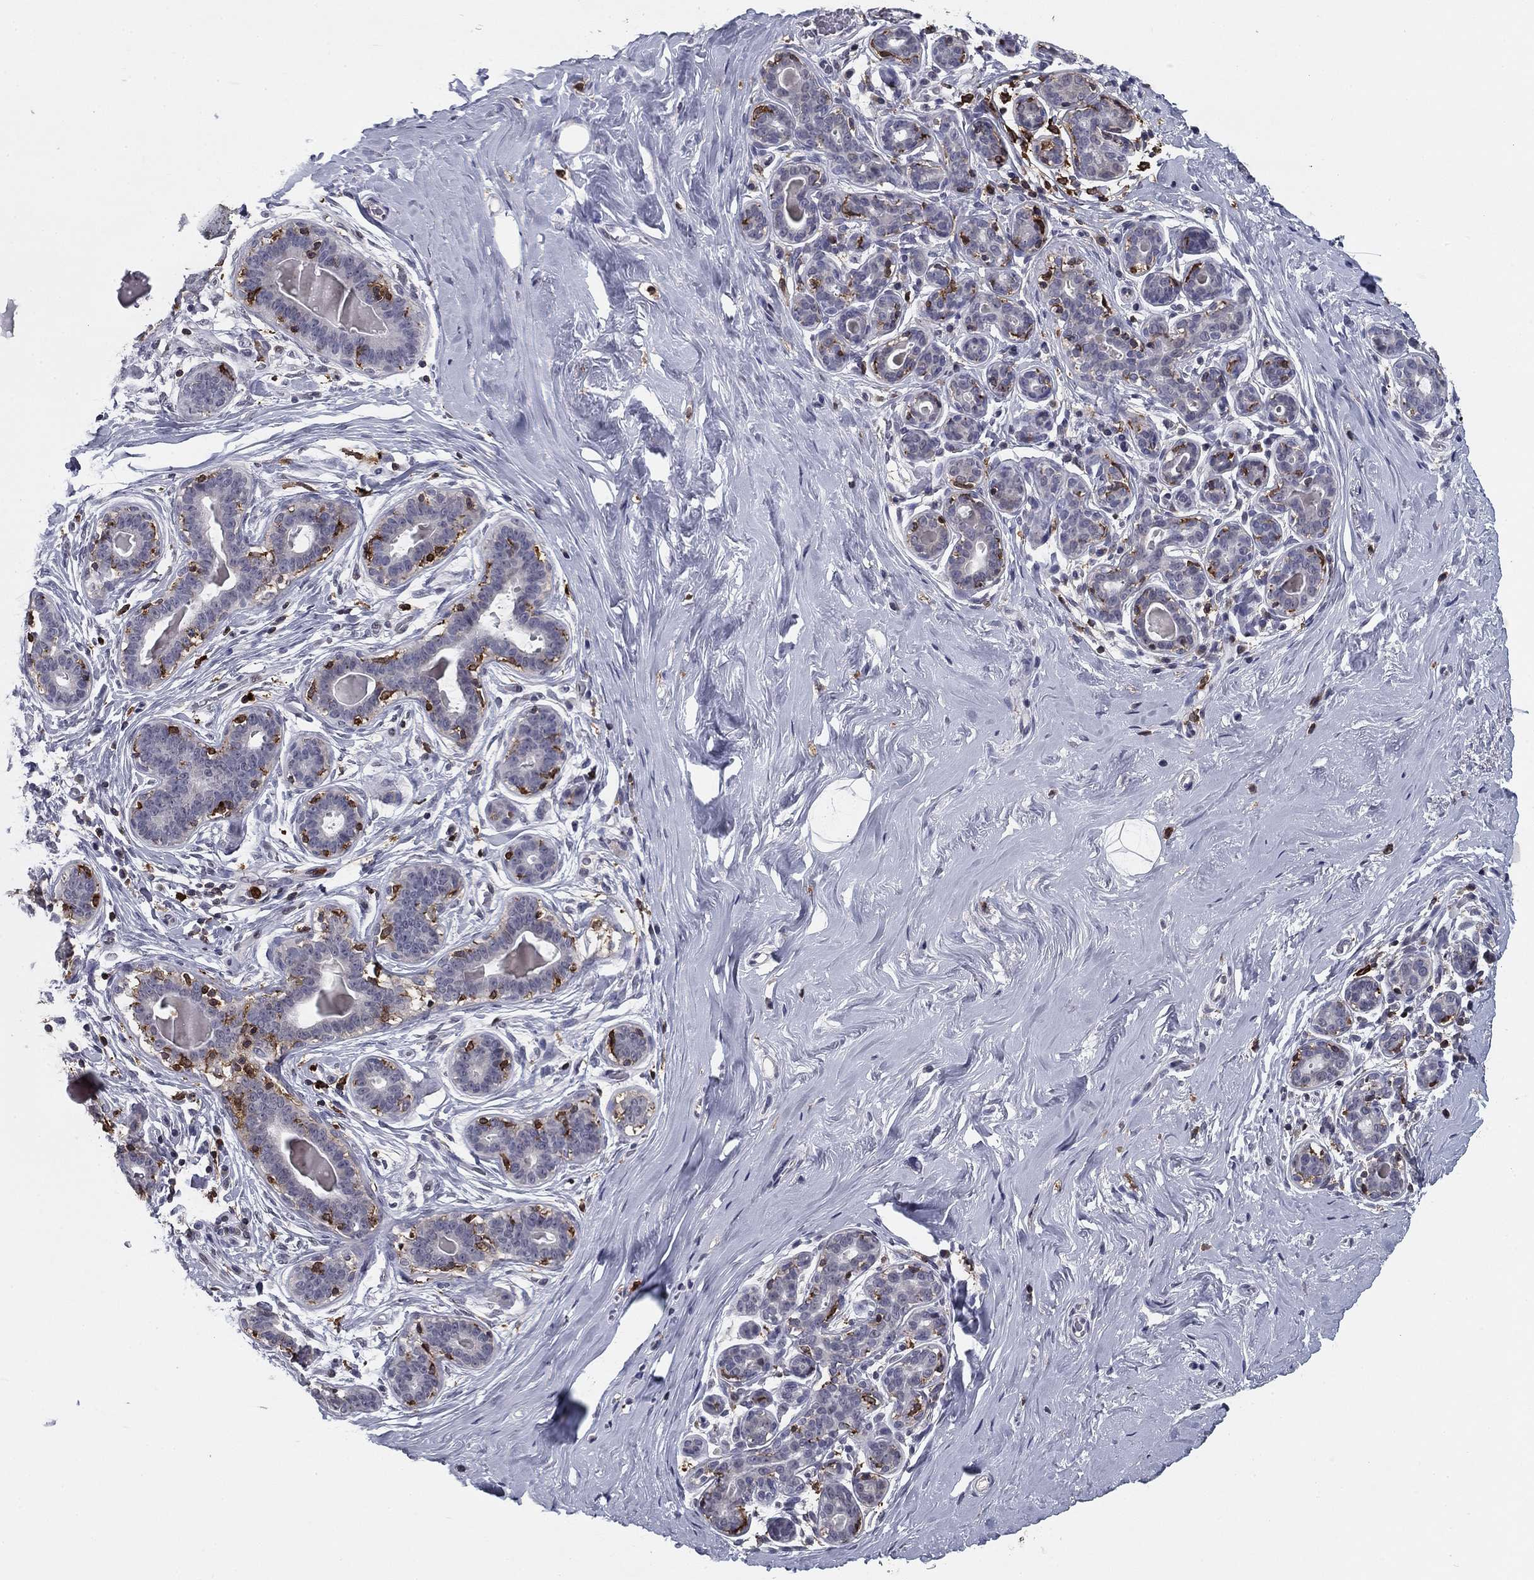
{"staining": {"intensity": "negative", "quantity": "none", "location": "none"}, "tissue": "breast", "cell_type": "Adipocytes", "image_type": "normal", "snomed": [{"axis": "morphology", "description": "Normal tissue, NOS"}, {"axis": "topography", "description": "Skin"}, {"axis": "topography", "description": "Breast"}], "caption": "Image shows no significant protein staining in adipocytes of normal breast. (DAB immunohistochemistry with hematoxylin counter stain).", "gene": "PLCB2", "patient": {"sex": "female", "age": 43}}